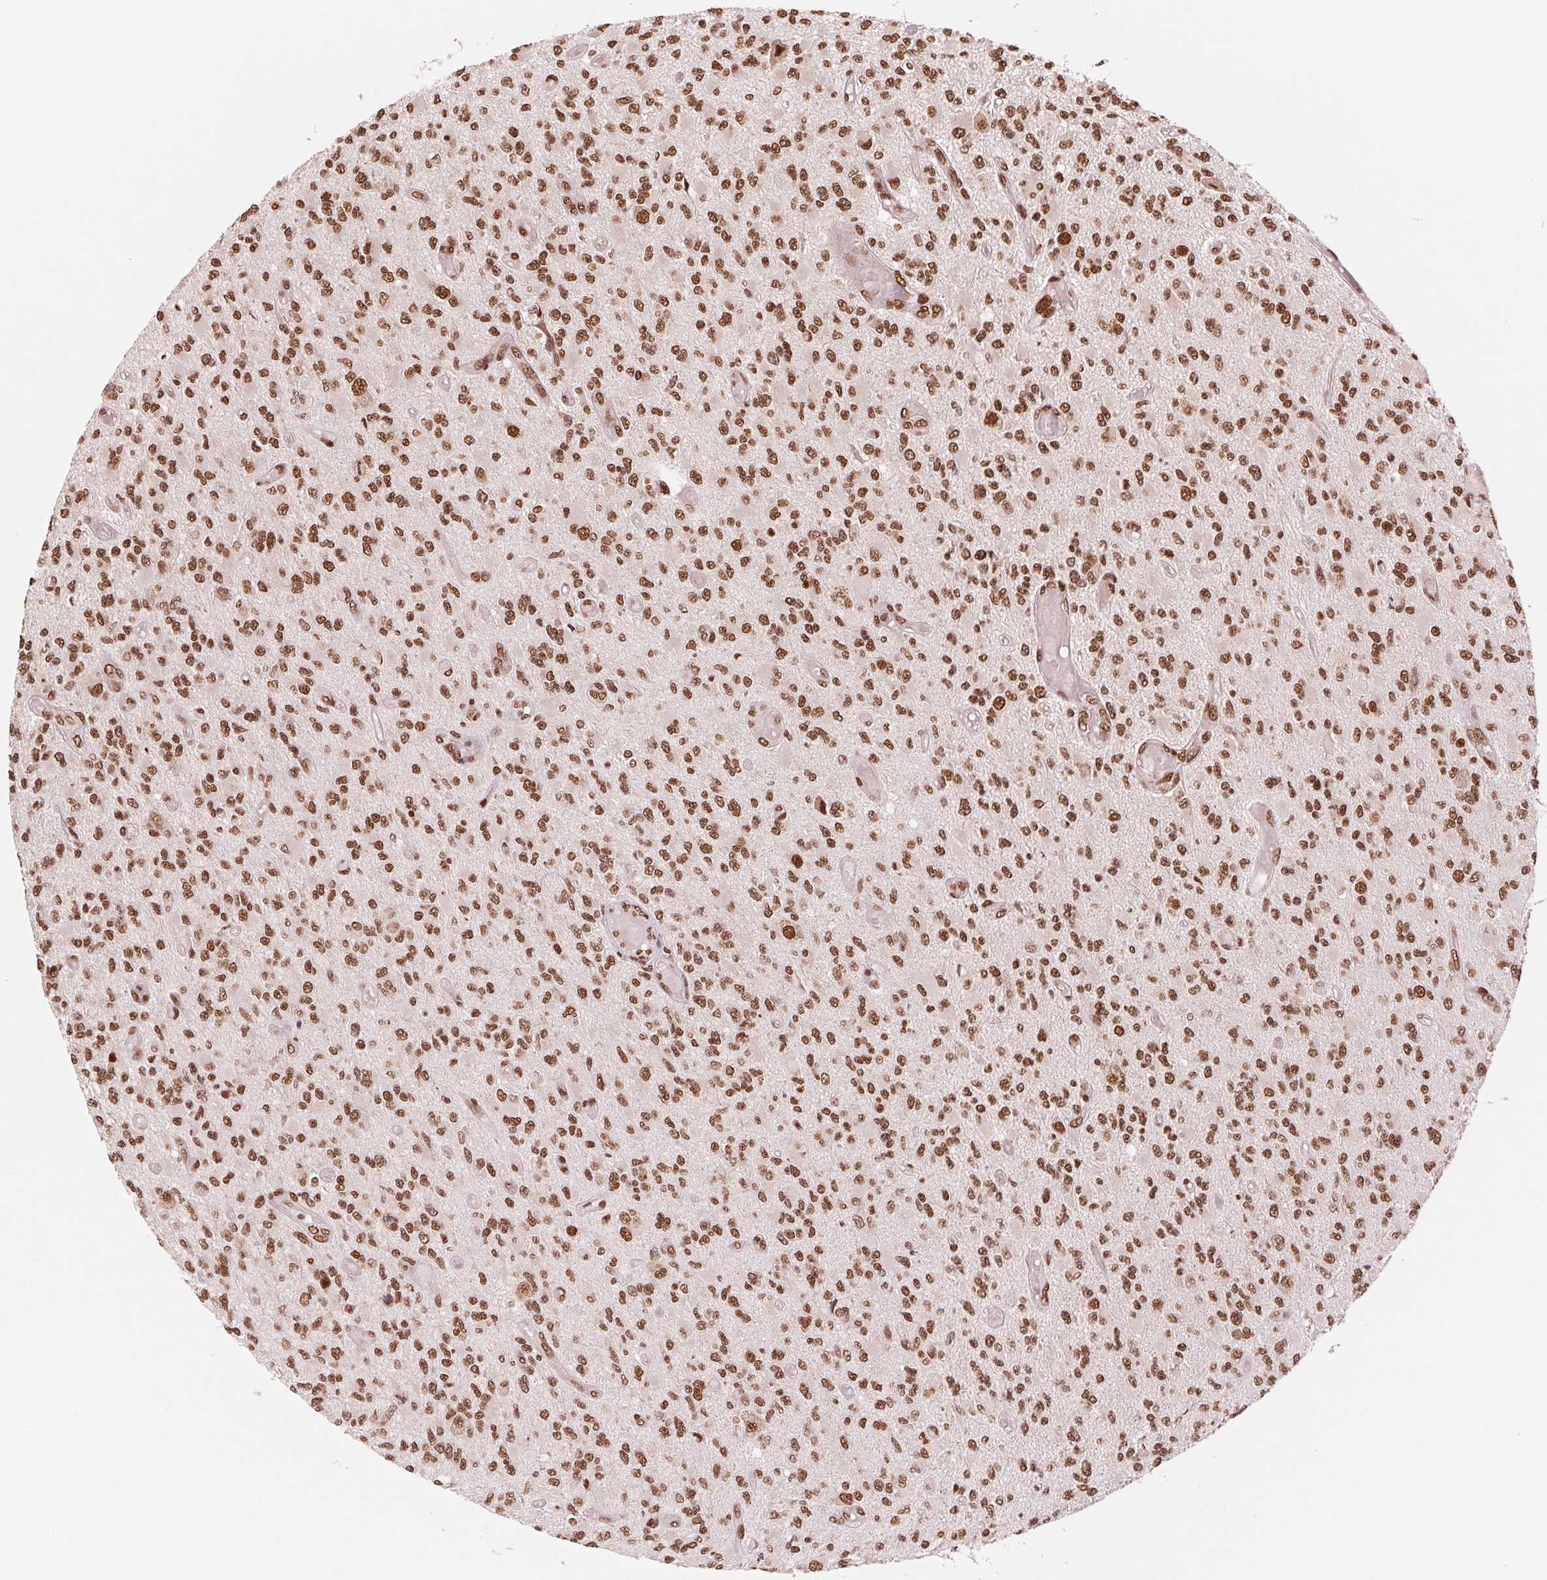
{"staining": {"intensity": "strong", "quantity": ">75%", "location": "nuclear"}, "tissue": "glioma", "cell_type": "Tumor cells", "image_type": "cancer", "snomed": [{"axis": "morphology", "description": "Glioma, malignant, High grade"}, {"axis": "topography", "description": "Brain"}], "caption": "Human glioma stained with a brown dye displays strong nuclear positive expression in about >75% of tumor cells.", "gene": "TTLL9", "patient": {"sex": "female", "age": 63}}